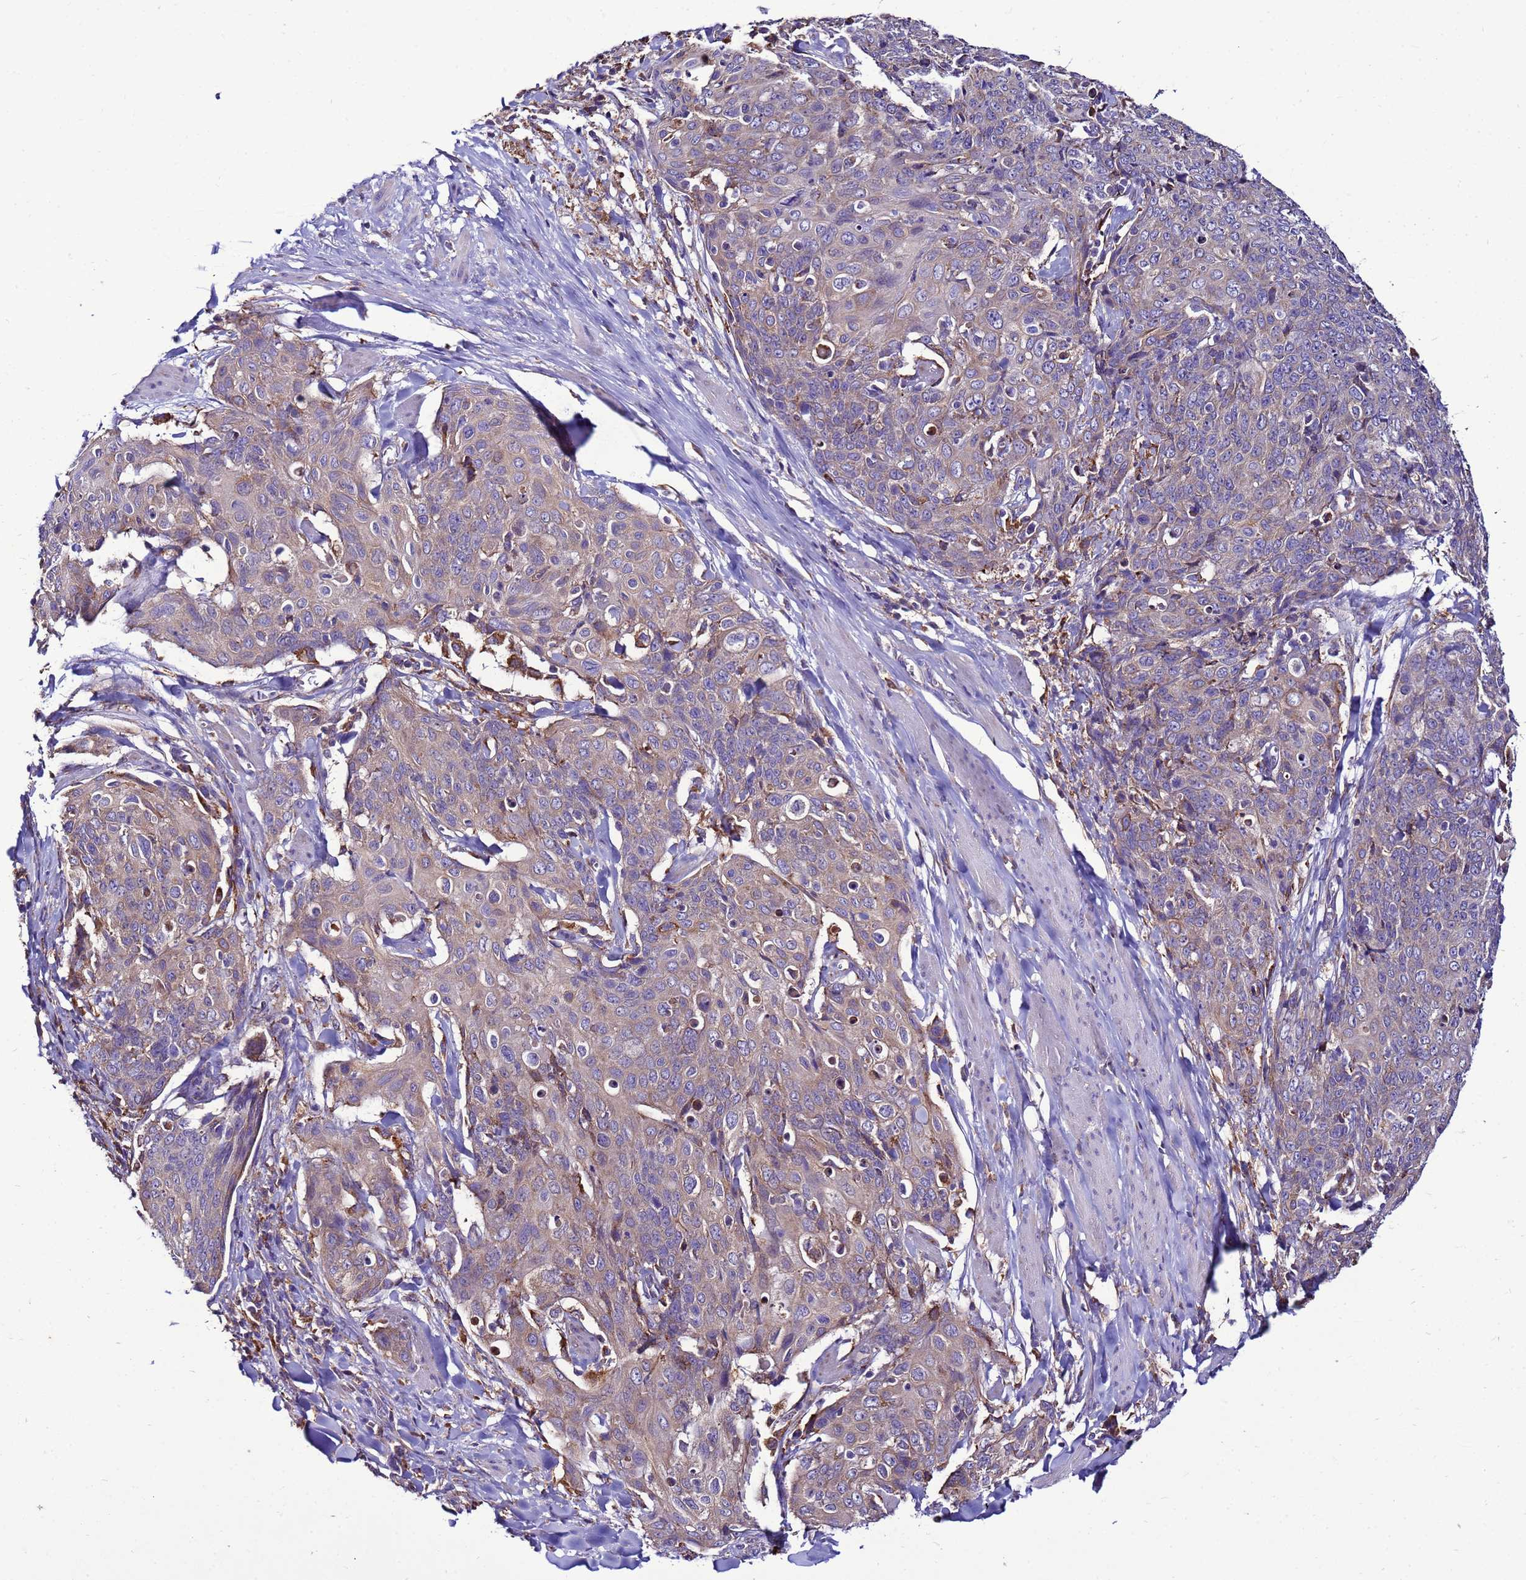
{"staining": {"intensity": "weak", "quantity": "<25%", "location": "cytoplasmic/membranous"}, "tissue": "skin cancer", "cell_type": "Tumor cells", "image_type": "cancer", "snomed": [{"axis": "morphology", "description": "Squamous cell carcinoma, NOS"}, {"axis": "topography", "description": "Skin"}, {"axis": "topography", "description": "Vulva"}], "caption": "Immunohistochemistry of human squamous cell carcinoma (skin) shows no staining in tumor cells.", "gene": "ANTKMT", "patient": {"sex": "female", "age": 85}}